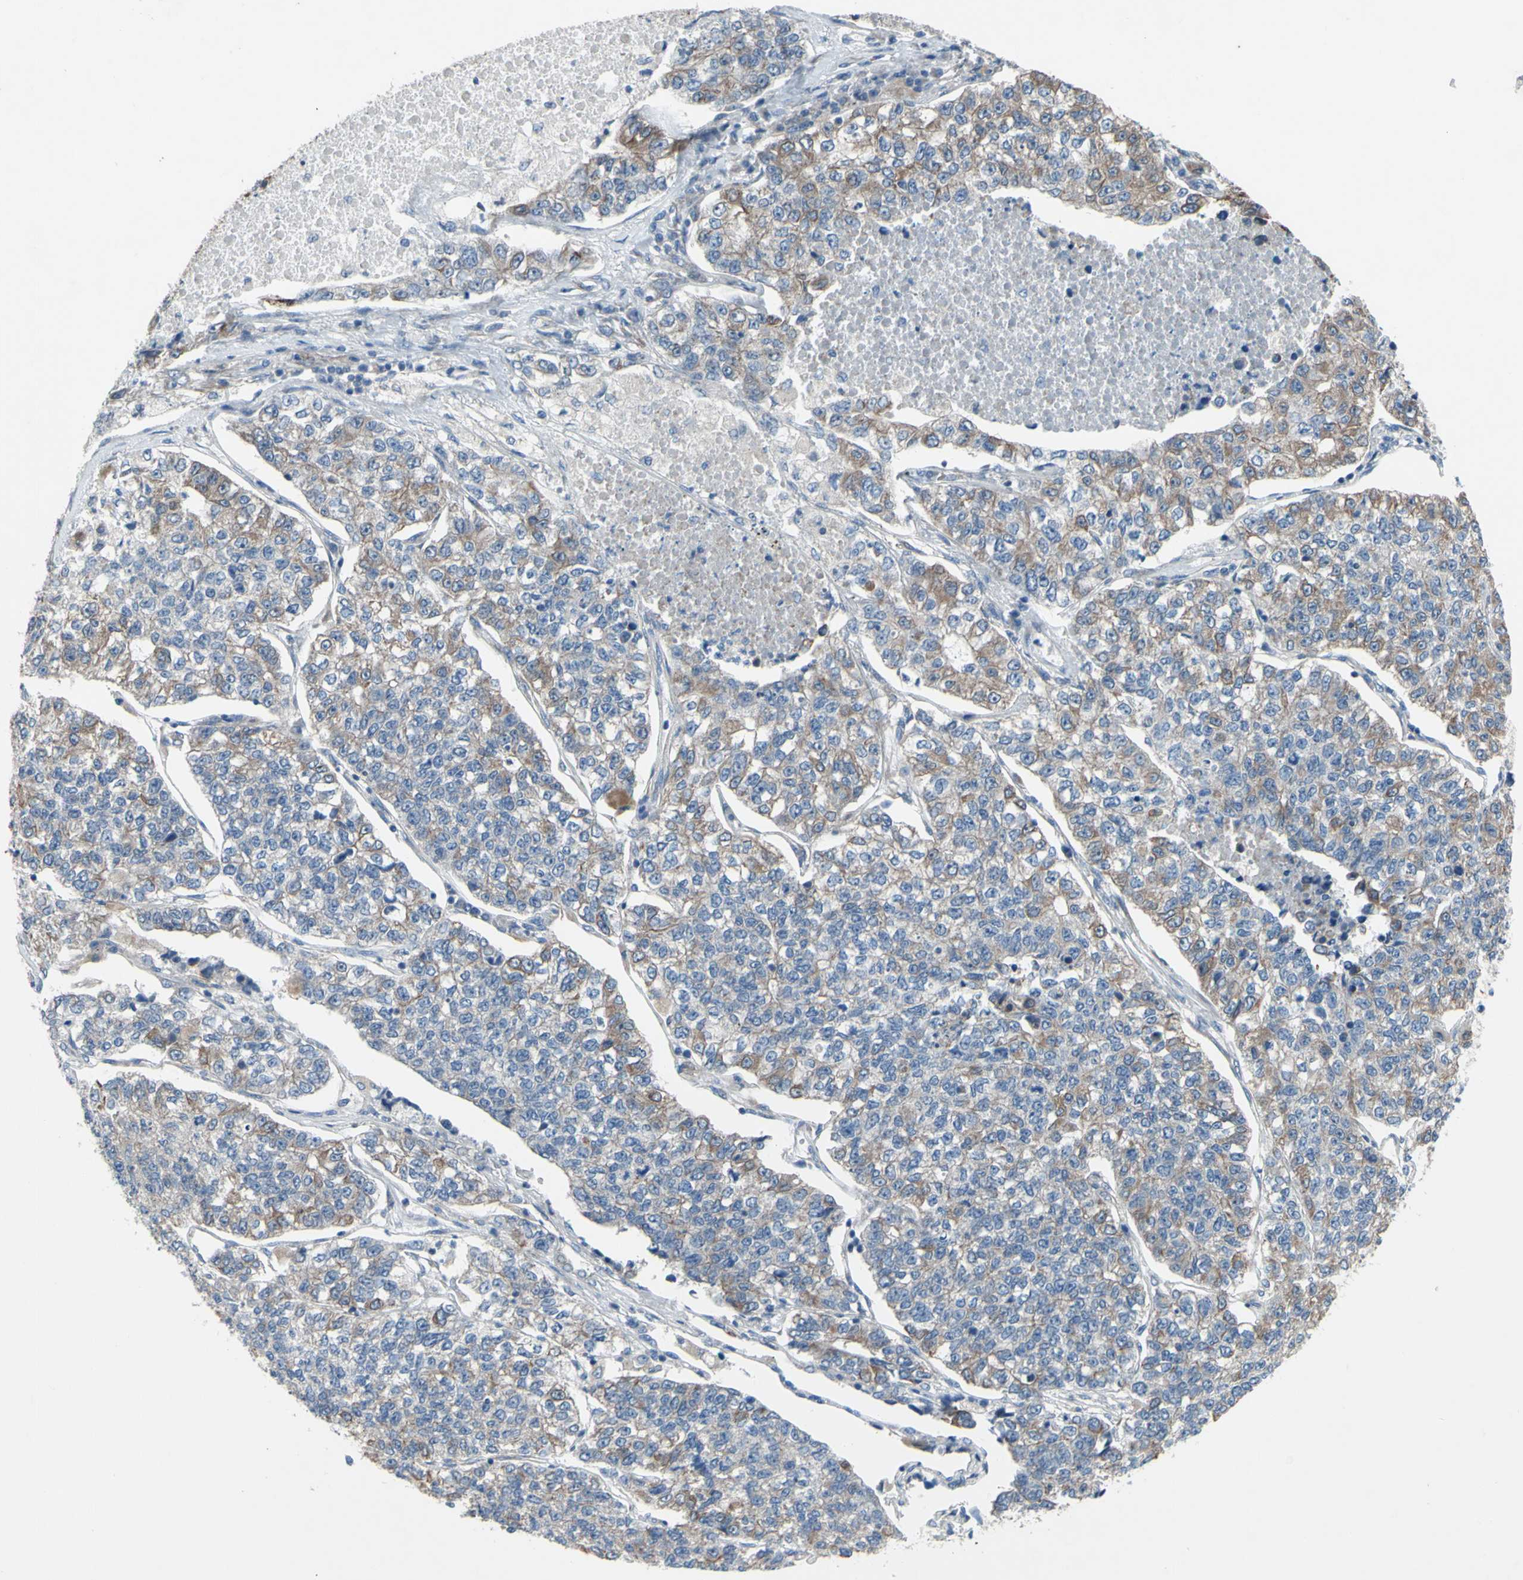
{"staining": {"intensity": "moderate", "quantity": "<25%", "location": "cytoplasmic/membranous"}, "tissue": "lung cancer", "cell_type": "Tumor cells", "image_type": "cancer", "snomed": [{"axis": "morphology", "description": "Adenocarcinoma, NOS"}, {"axis": "topography", "description": "Lung"}], "caption": "Moderate cytoplasmic/membranous positivity for a protein is appreciated in approximately <25% of tumor cells of lung adenocarcinoma using immunohistochemistry.", "gene": "GRAMD2B", "patient": {"sex": "male", "age": 49}}